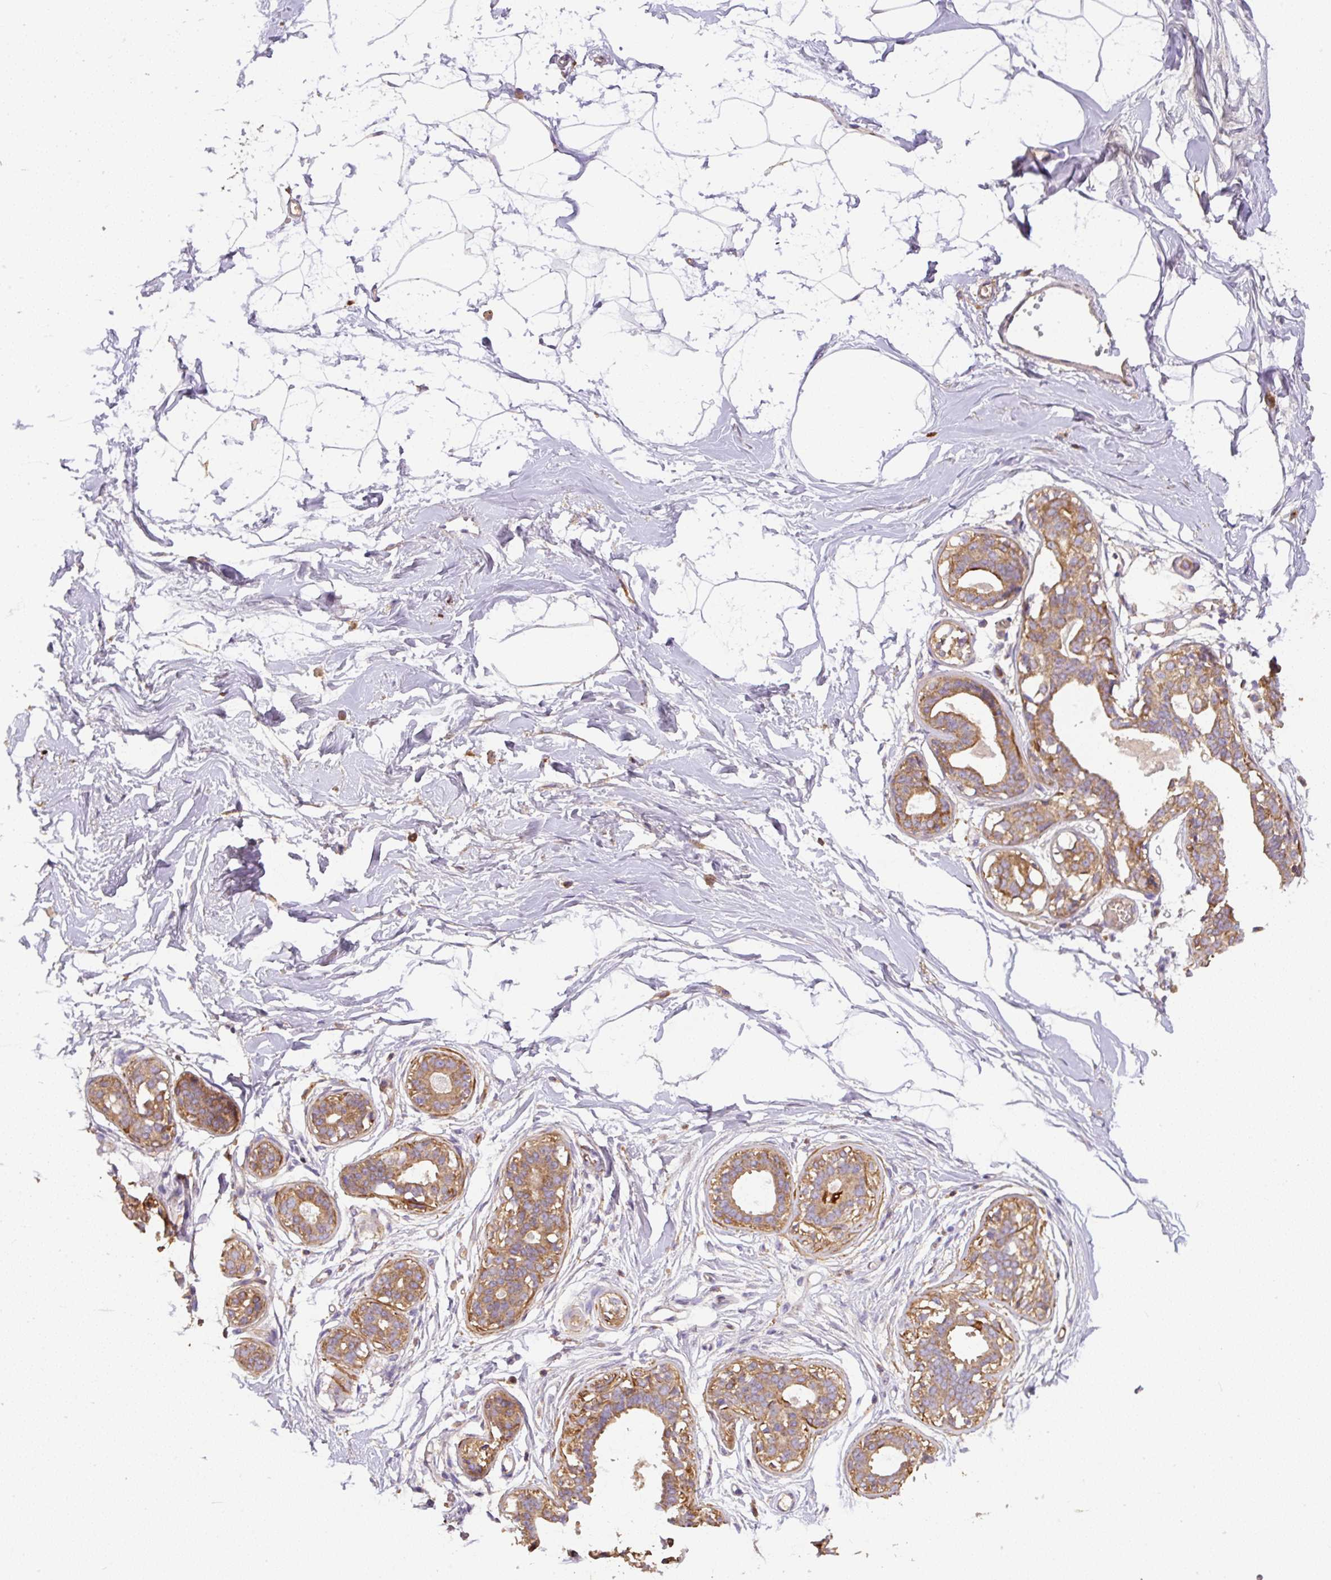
{"staining": {"intensity": "negative", "quantity": "none", "location": "none"}, "tissue": "breast", "cell_type": "Adipocytes", "image_type": "normal", "snomed": [{"axis": "morphology", "description": "Normal tissue, NOS"}, {"axis": "topography", "description": "Breast"}], "caption": "Immunohistochemical staining of normal breast demonstrates no significant positivity in adipocytes. (DAB (3,3'-diaminobenzidine) immunohistochemistry (IHC) with hematoxylin counter stain).", "gene": "DAPK1", "patient": {"sex": "female", "age": 45}}